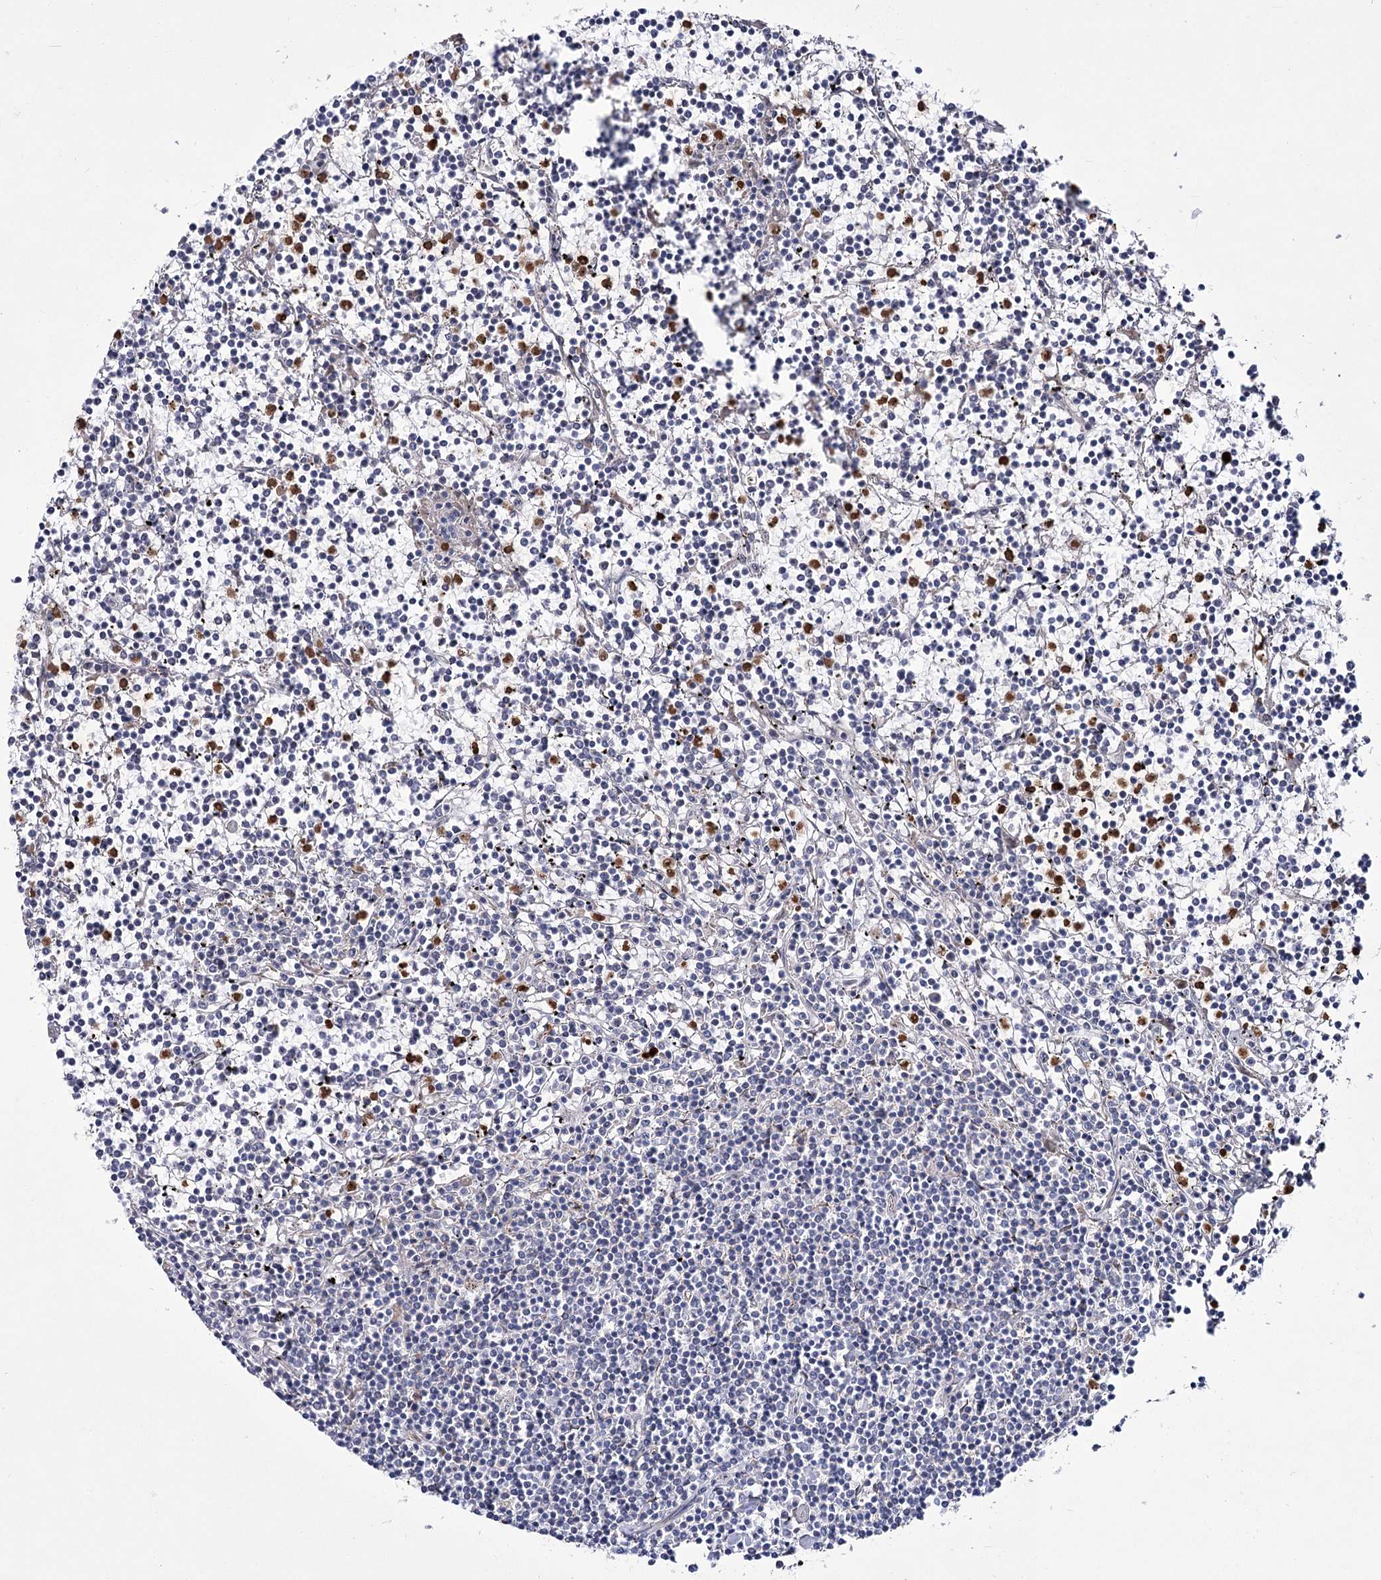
{"staining": {"intensity": "negative", "quantity": "none", "location": "none"}, "tissue": "lymphoma", "cell_type": "Tumor cells", "image_type": "cancer", "snomed": [{"axis": "morphology", "description": "Malignant lymphoma, non-Hodgkin's type, Low grade"}, {"axis": "topography", "description": "Spleen"}], "caption": "IHC photomicrograph of low-grade malignant lymphoma, non-Hodgkin's type stained for a protein (brown), which shows no expression in tumor cells.", "gene": "ME3", "patient": {"sex": "female", "age": 19}}